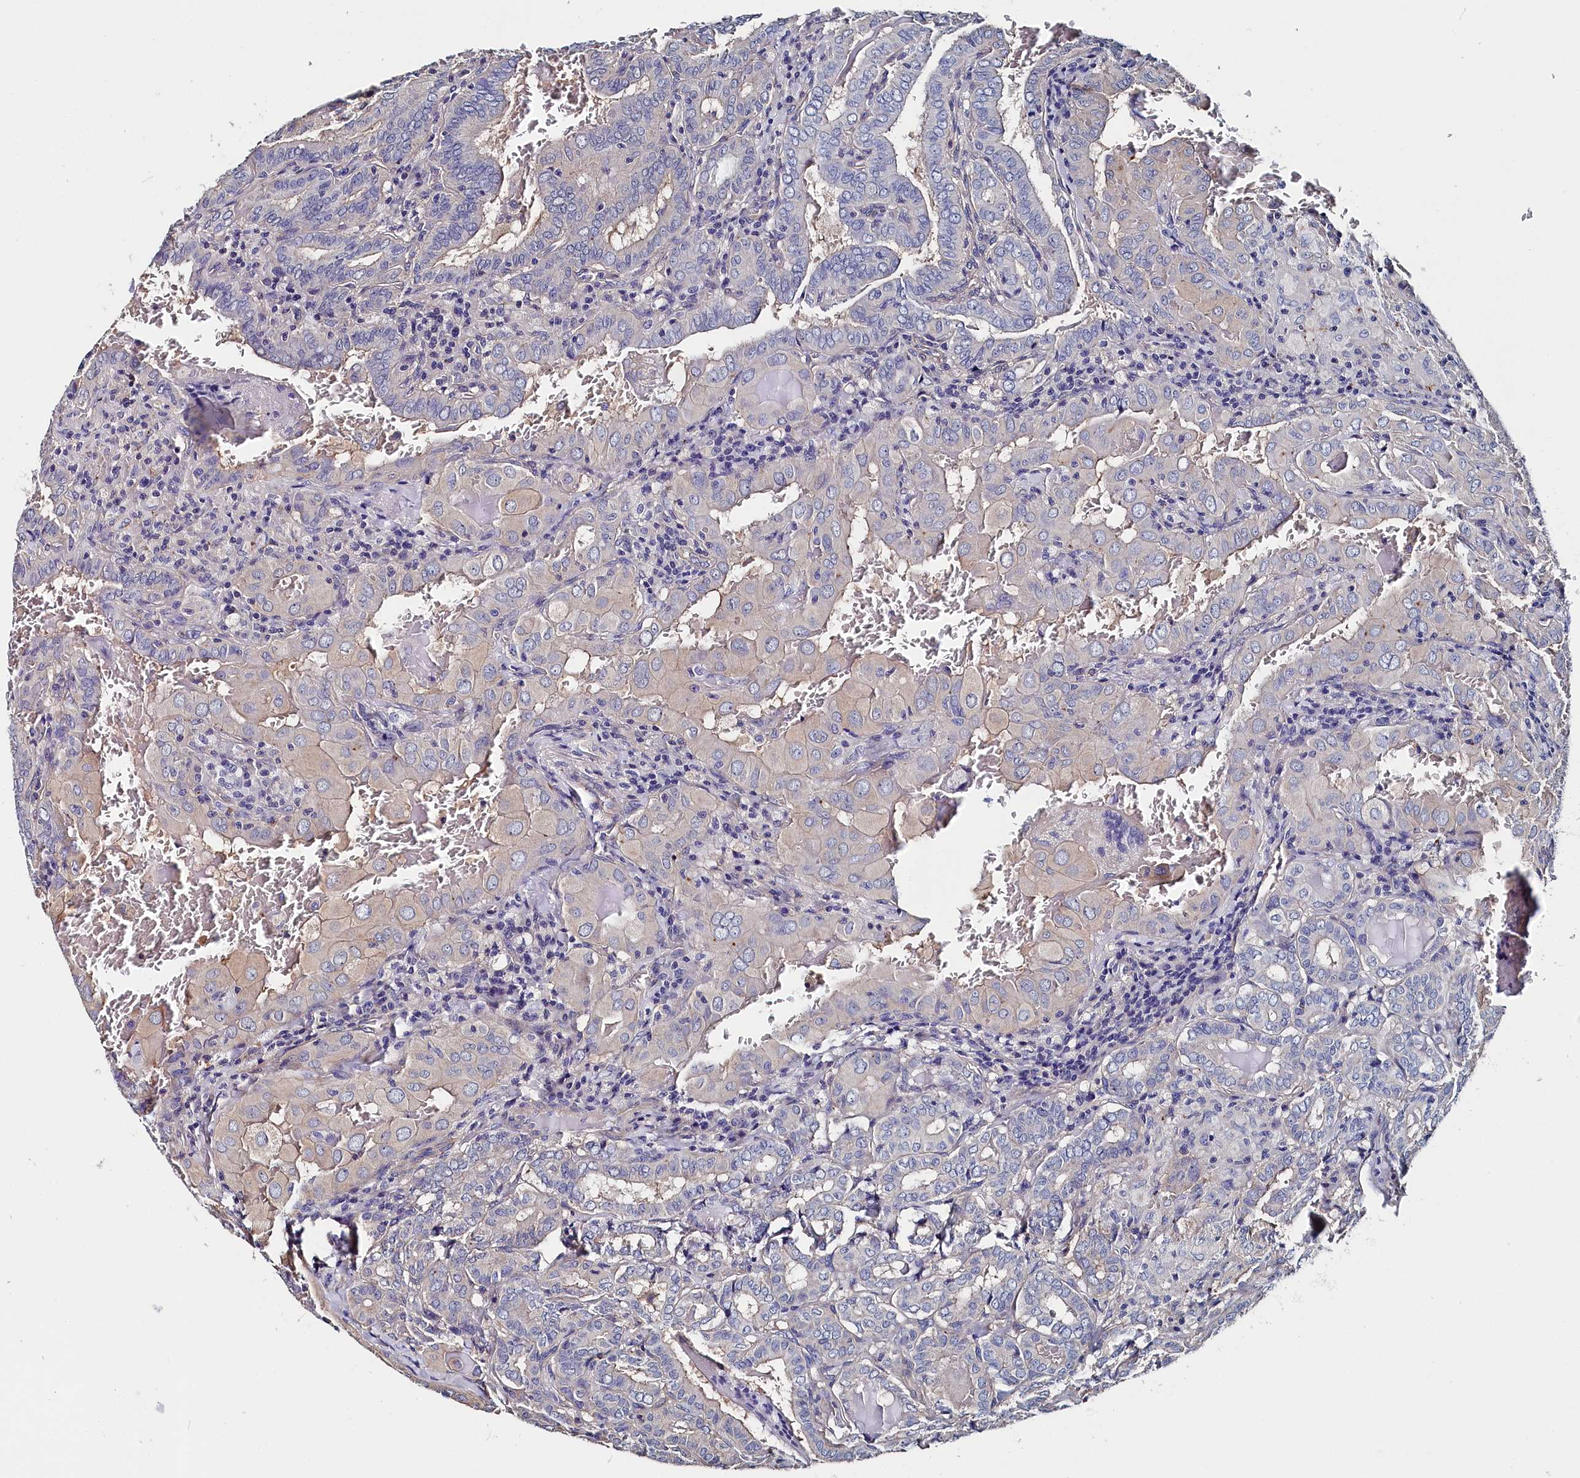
{"staining": {"intensity": "weak", "quantity": "<25%", "location": "cytoplasmic/membranous"}, "tissue": "thyroid cancer", "cell_type": "Tumor cells", "image_type": "cancer", "snomed": [{"axis": "morphology", "description": "Papillary adenocarcinoma, NOS"}, {"axis": "topography", "description": "Thyroid gland"}], "caption": "Micrograph shows no significant protein positivity in tumor cells of papillary adenocarcinoma (thyroid). Brightfield microscopy of immunohistochemistry (IHC) stained with DAB (brown) and hematoxylin (blue), captured at high magnification.", "gene": "BHMT", "patient": {"sex": "female", "age": 72}}